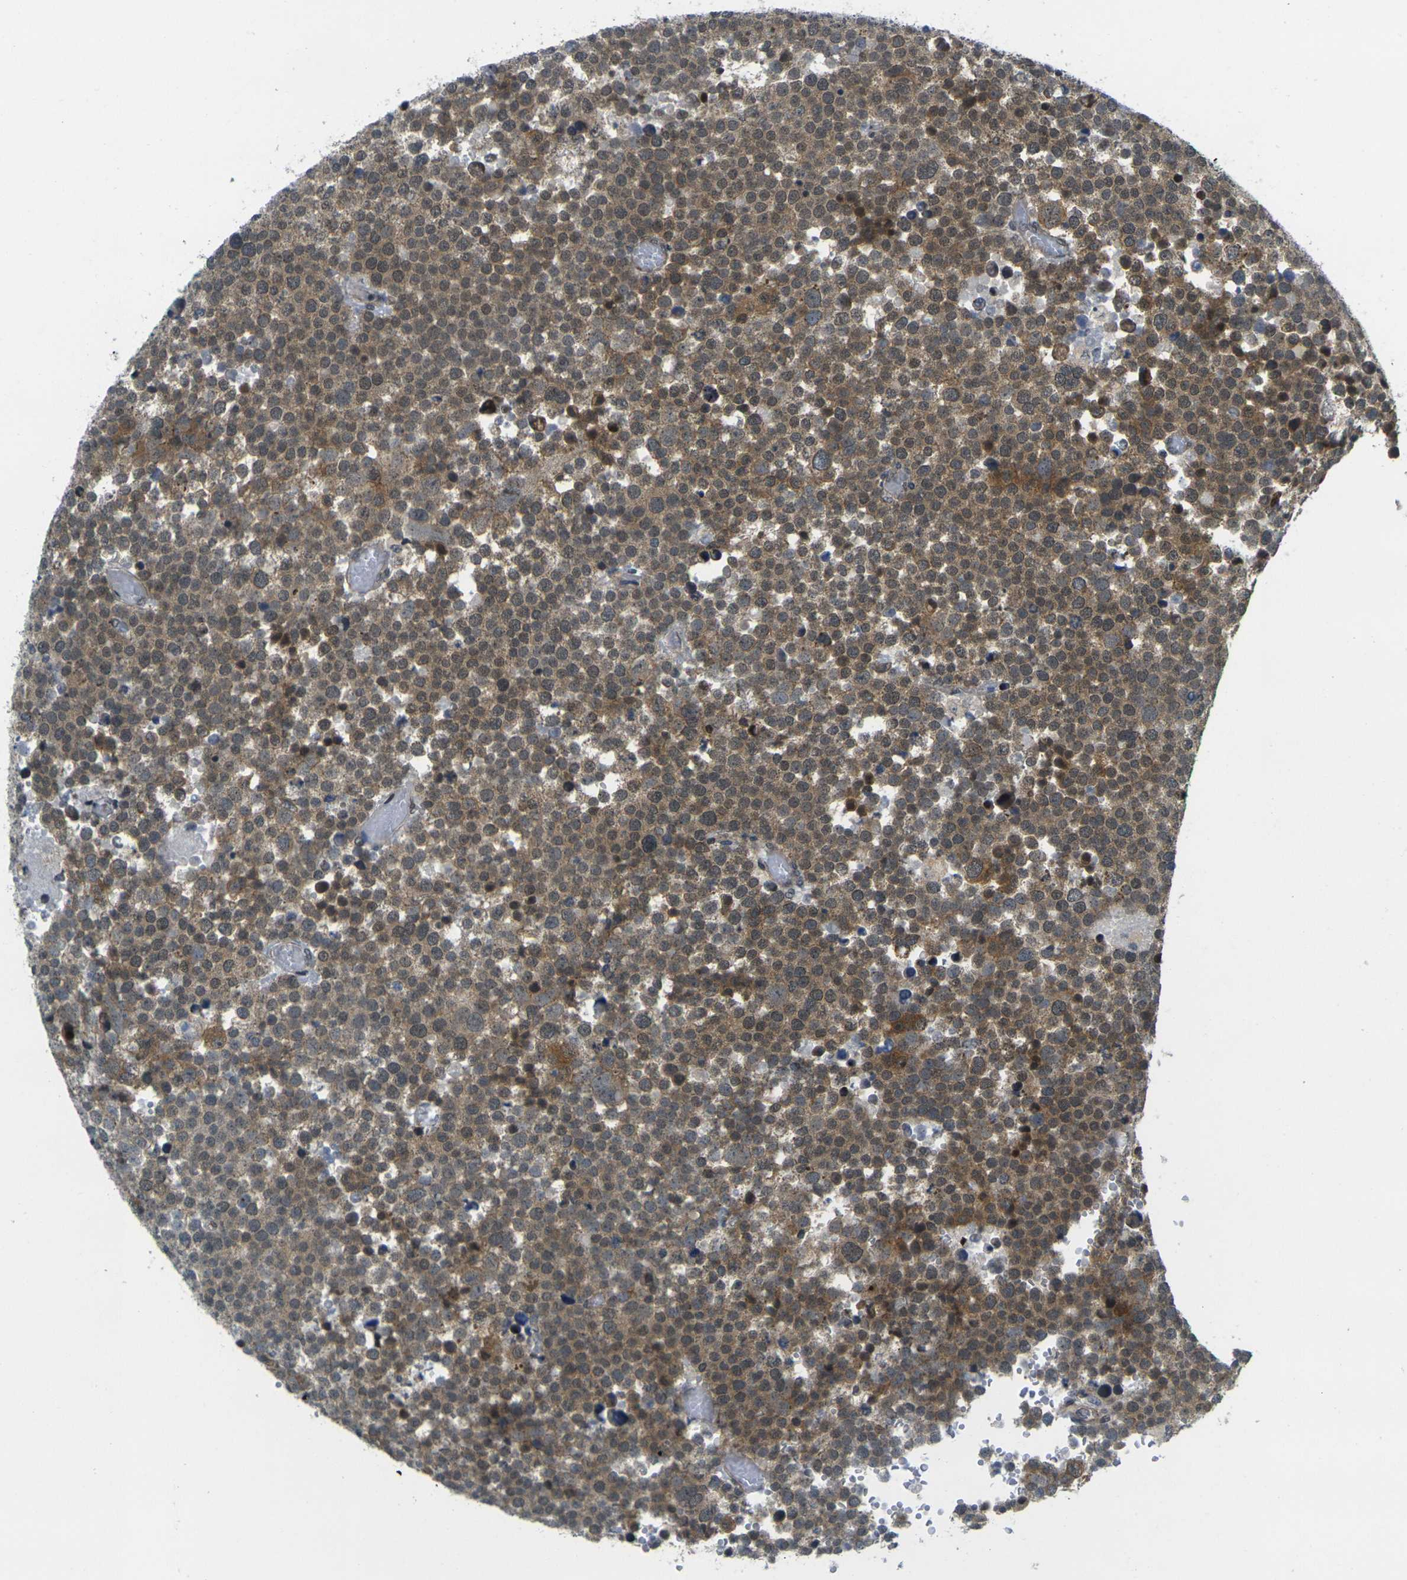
{"staining": {"intensity": "moderate", "quantity": ">75%", "location": "cytoplasmic/membranous,nuclear"}, "tissue": "testis cancer", "cell_type": "Tumor cells", "image_type": "cancer", "snomed": [{"axis": "morphology", "description": "Seminoma, NOS"}, {"axis": "topography", "description": "Testis"}], "caption": "Protein analysis of testis seminoma tissue reveals moderate cytoplasmic/membranous and nuclear positivity in approximately >75% of tumor cells.", "gene": "KCTD10", "patient": {"sex": "male", "age": 71}}